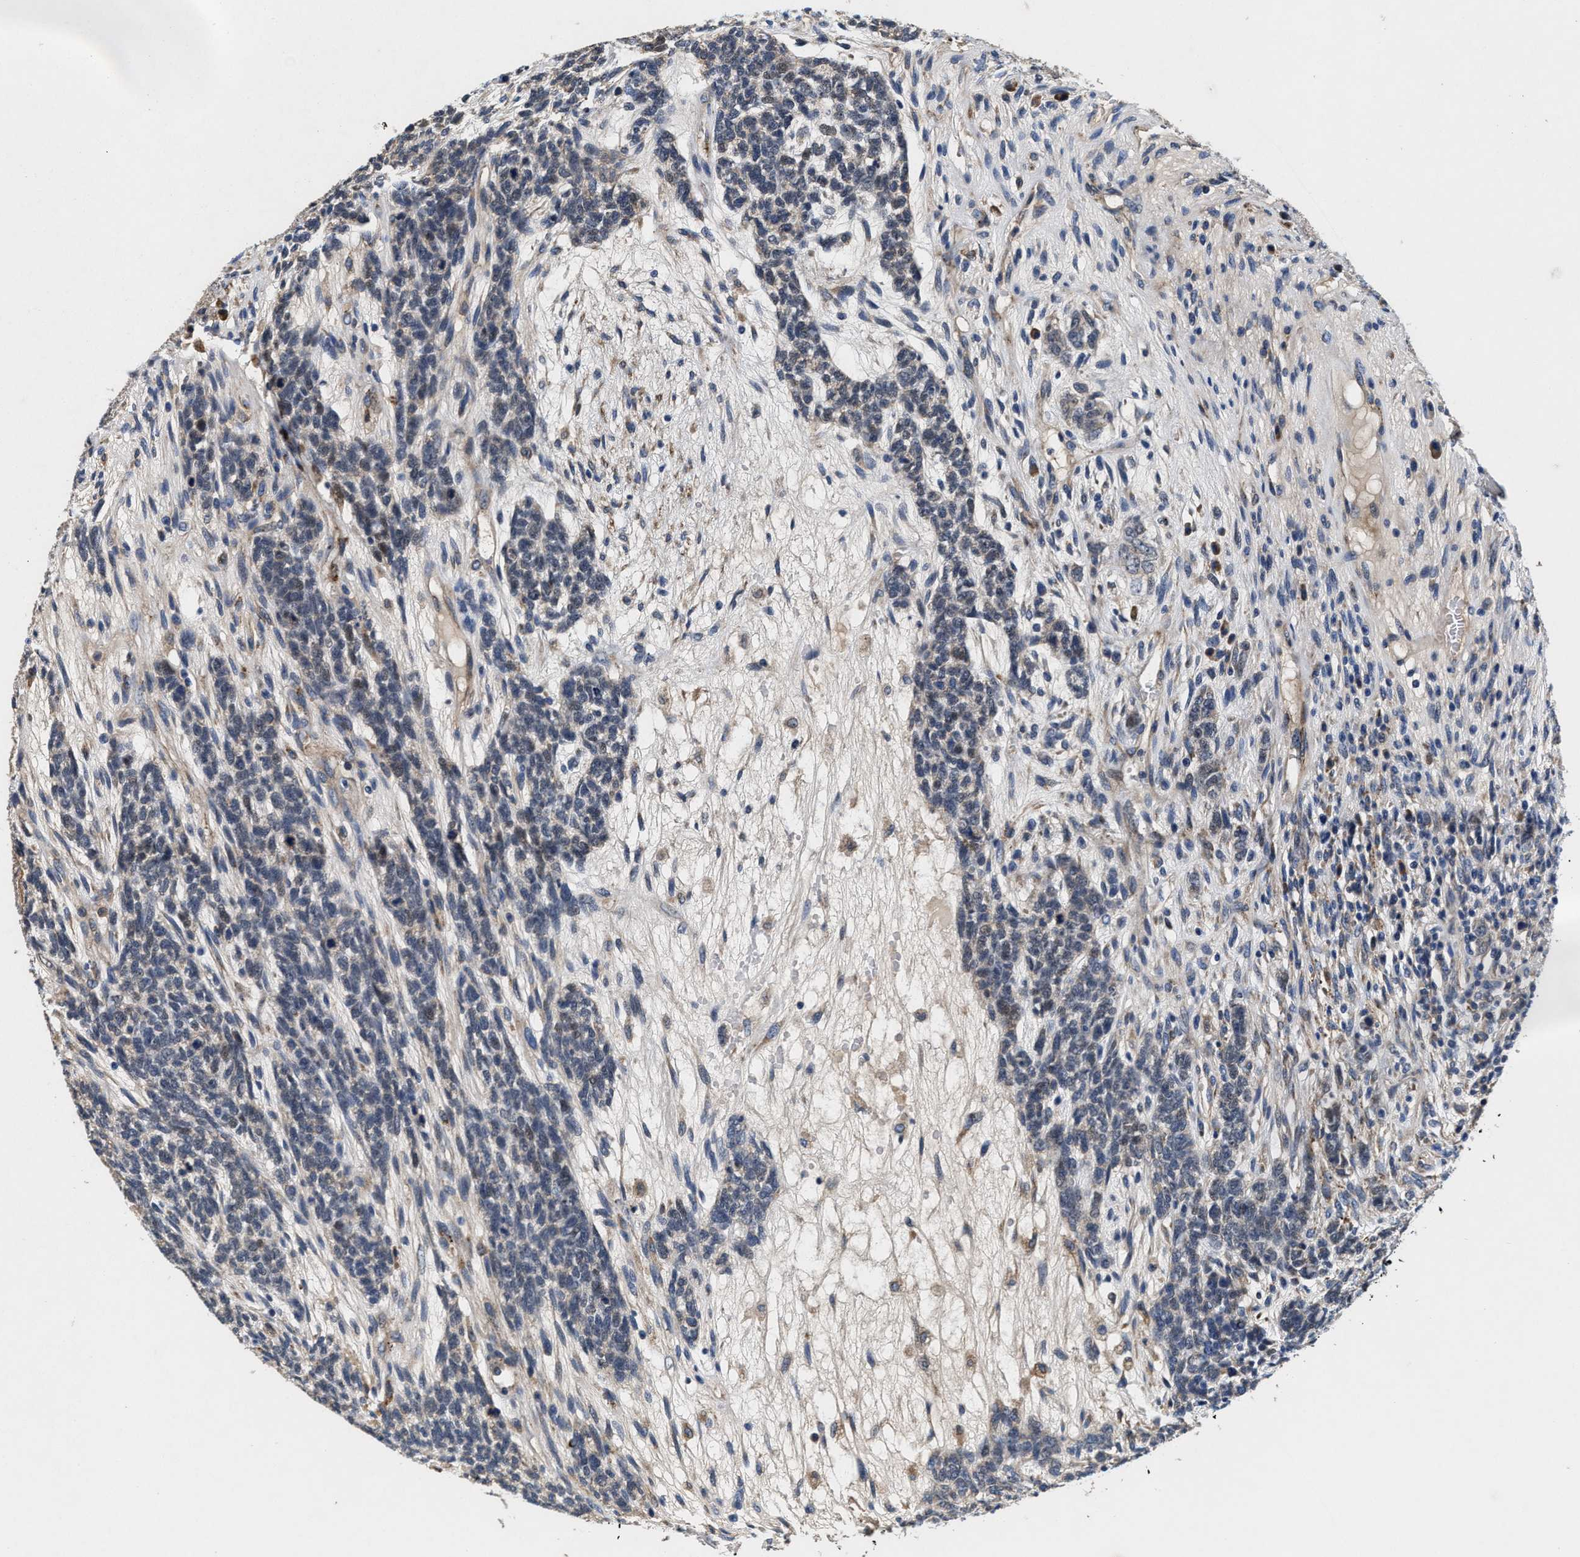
{"staining": {"intensity": "negative", "quantity": "none", "location": "none"}, "tissue": "testis cancer", "cell_type": "Tumor cells", "image_type": "cancer", "snomed": [{"axis": "morphology", "description": "Seminoma, NOS"}, {"axis": "topography", "description": "Testis"}], "caption": "Tumor cells show no significant protein expression in seminoma (testis). (DAB IHC, high magnification).", "gene": "SLC12A2", "patient": {"sex": "male", "age": 28}}